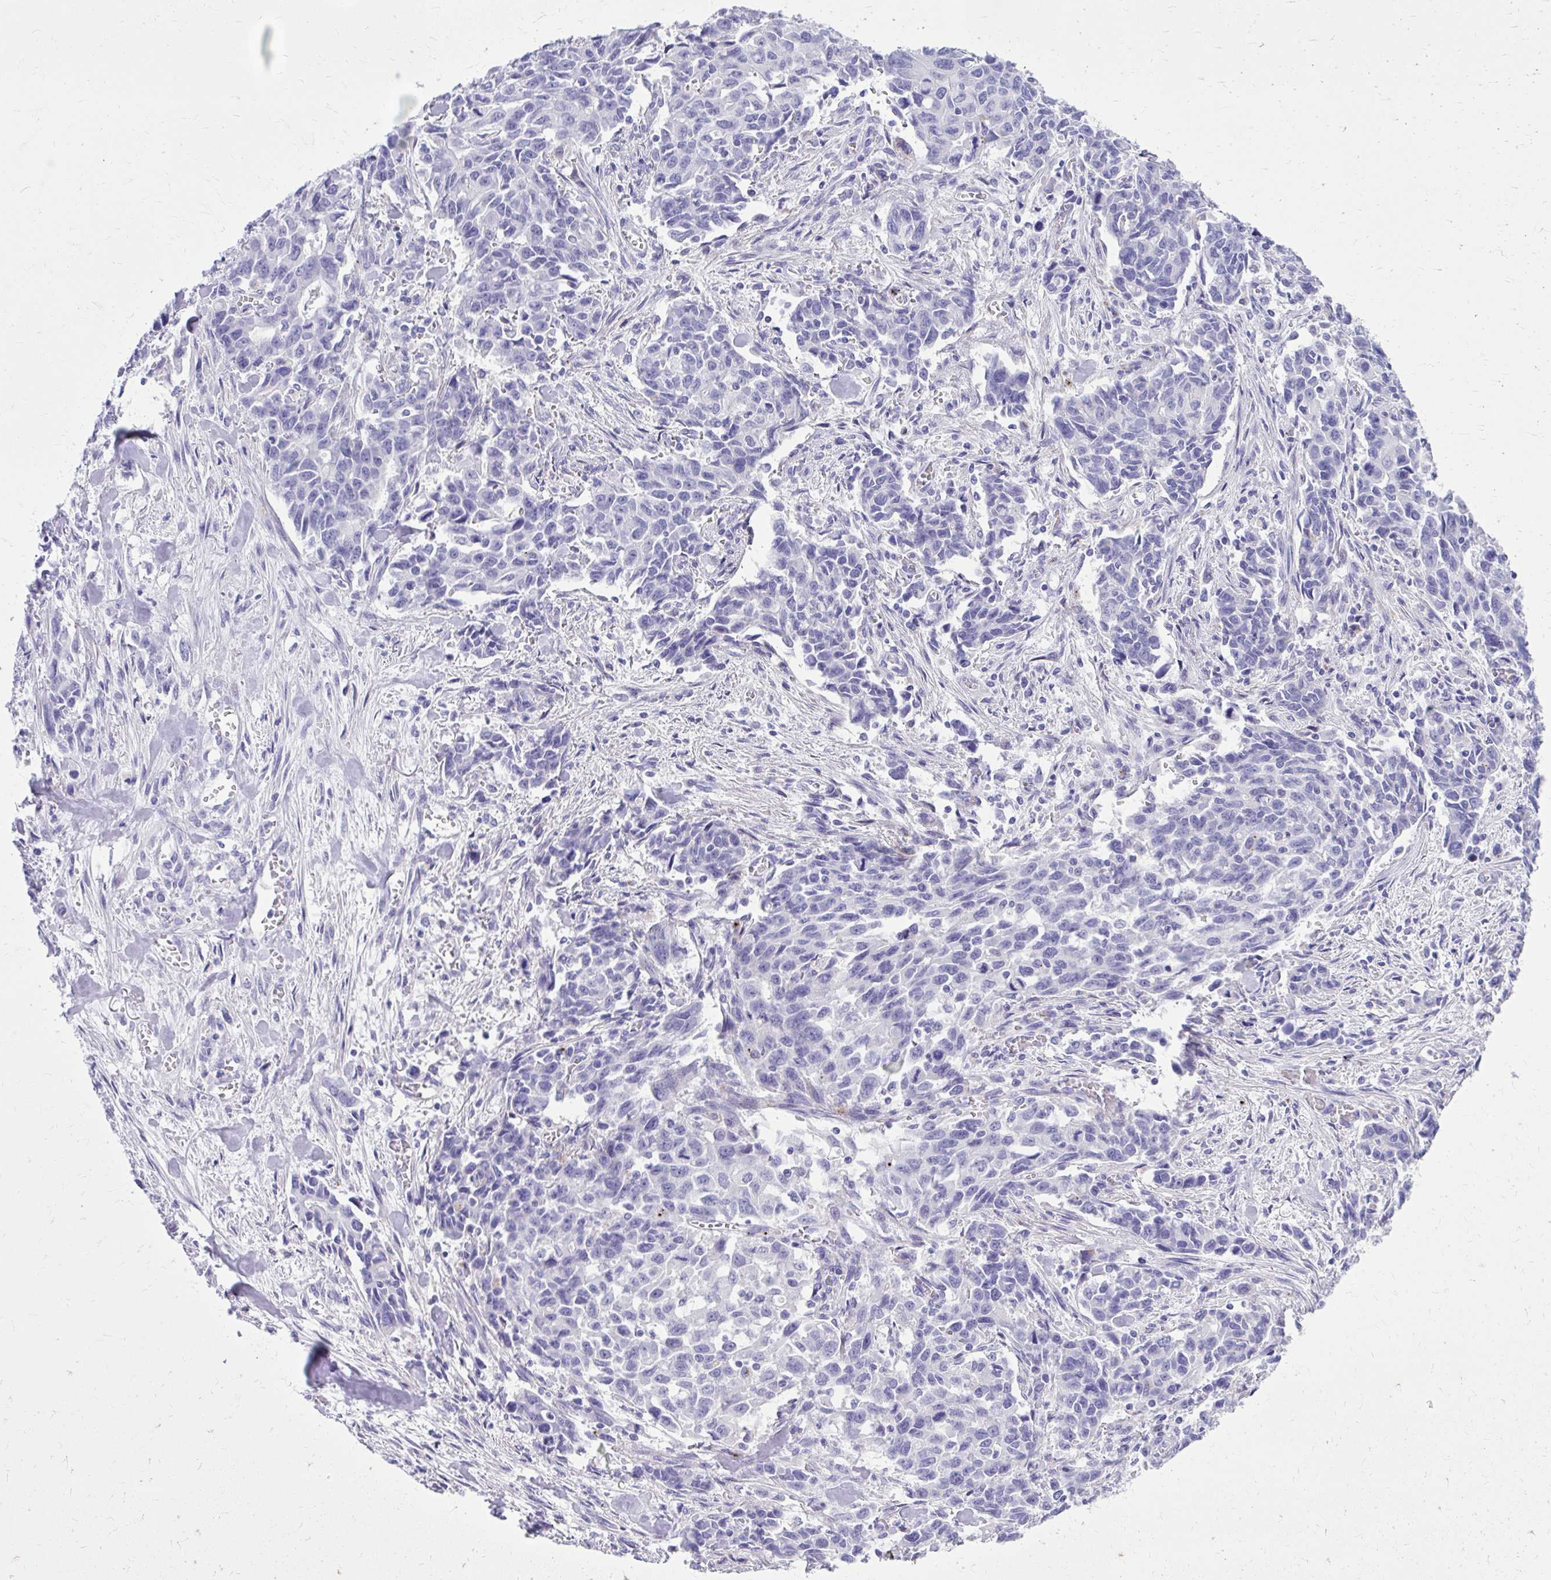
{"staining": {"intensity": "negative", "quantity": "none", "location": "none"}, "tissue": "stomach cancer", "cell_type": "Tumor cells", "image_type": "cancer", "snomed": [{"axis": "morphology", "description": "Adenocarcinoma, NOS"}, {"axis": "topography", "description": "Stomach, upper"}], "caption": "Stomach cancer stained for a protein using immunohistochemistry exhibits no expression tumor cells.", "gene": "BCL6B", "patient": {"sex": "male", "age": 85}}